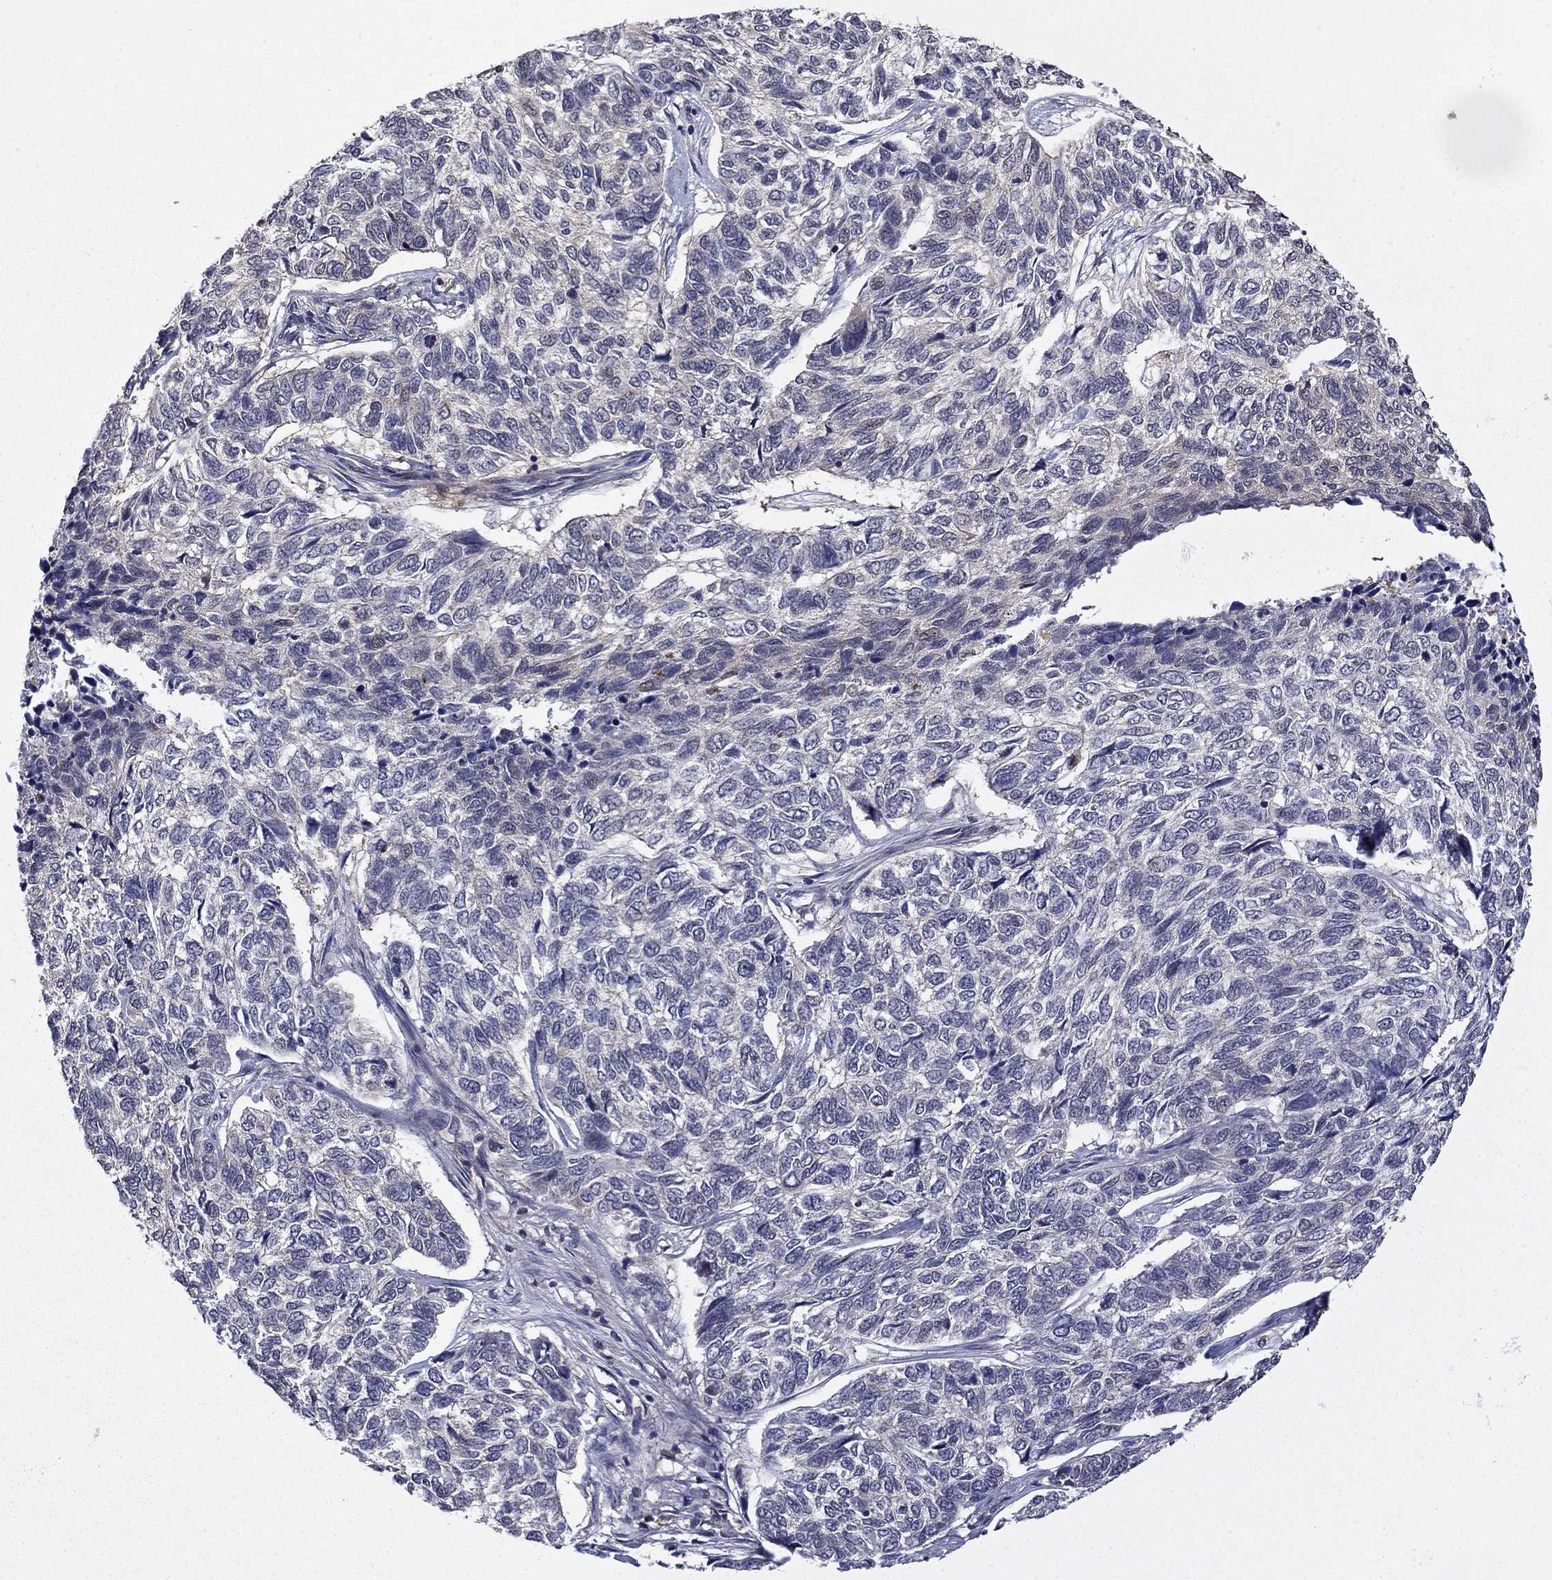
{"staining": {"intensity": "negative", "quantity": "none", "location": "none"}, "tissue": "skin cancer", "cell_type": "Tumor cells", "image_type": "cancer", "snomed": [{"axis": "morphology", "description": "Basal cell carcinoma"}, {"axis": "topography", "description": "Skin"}], "caption": "Immunohistochemistry of skin cancer (basal cell carcinoma) displays no positivity in tumor cells. (DAB immunohistochemistry (IHC), high magnification).", "gene": "TPMT", "patient": {"sex": "female", "age": 65}}